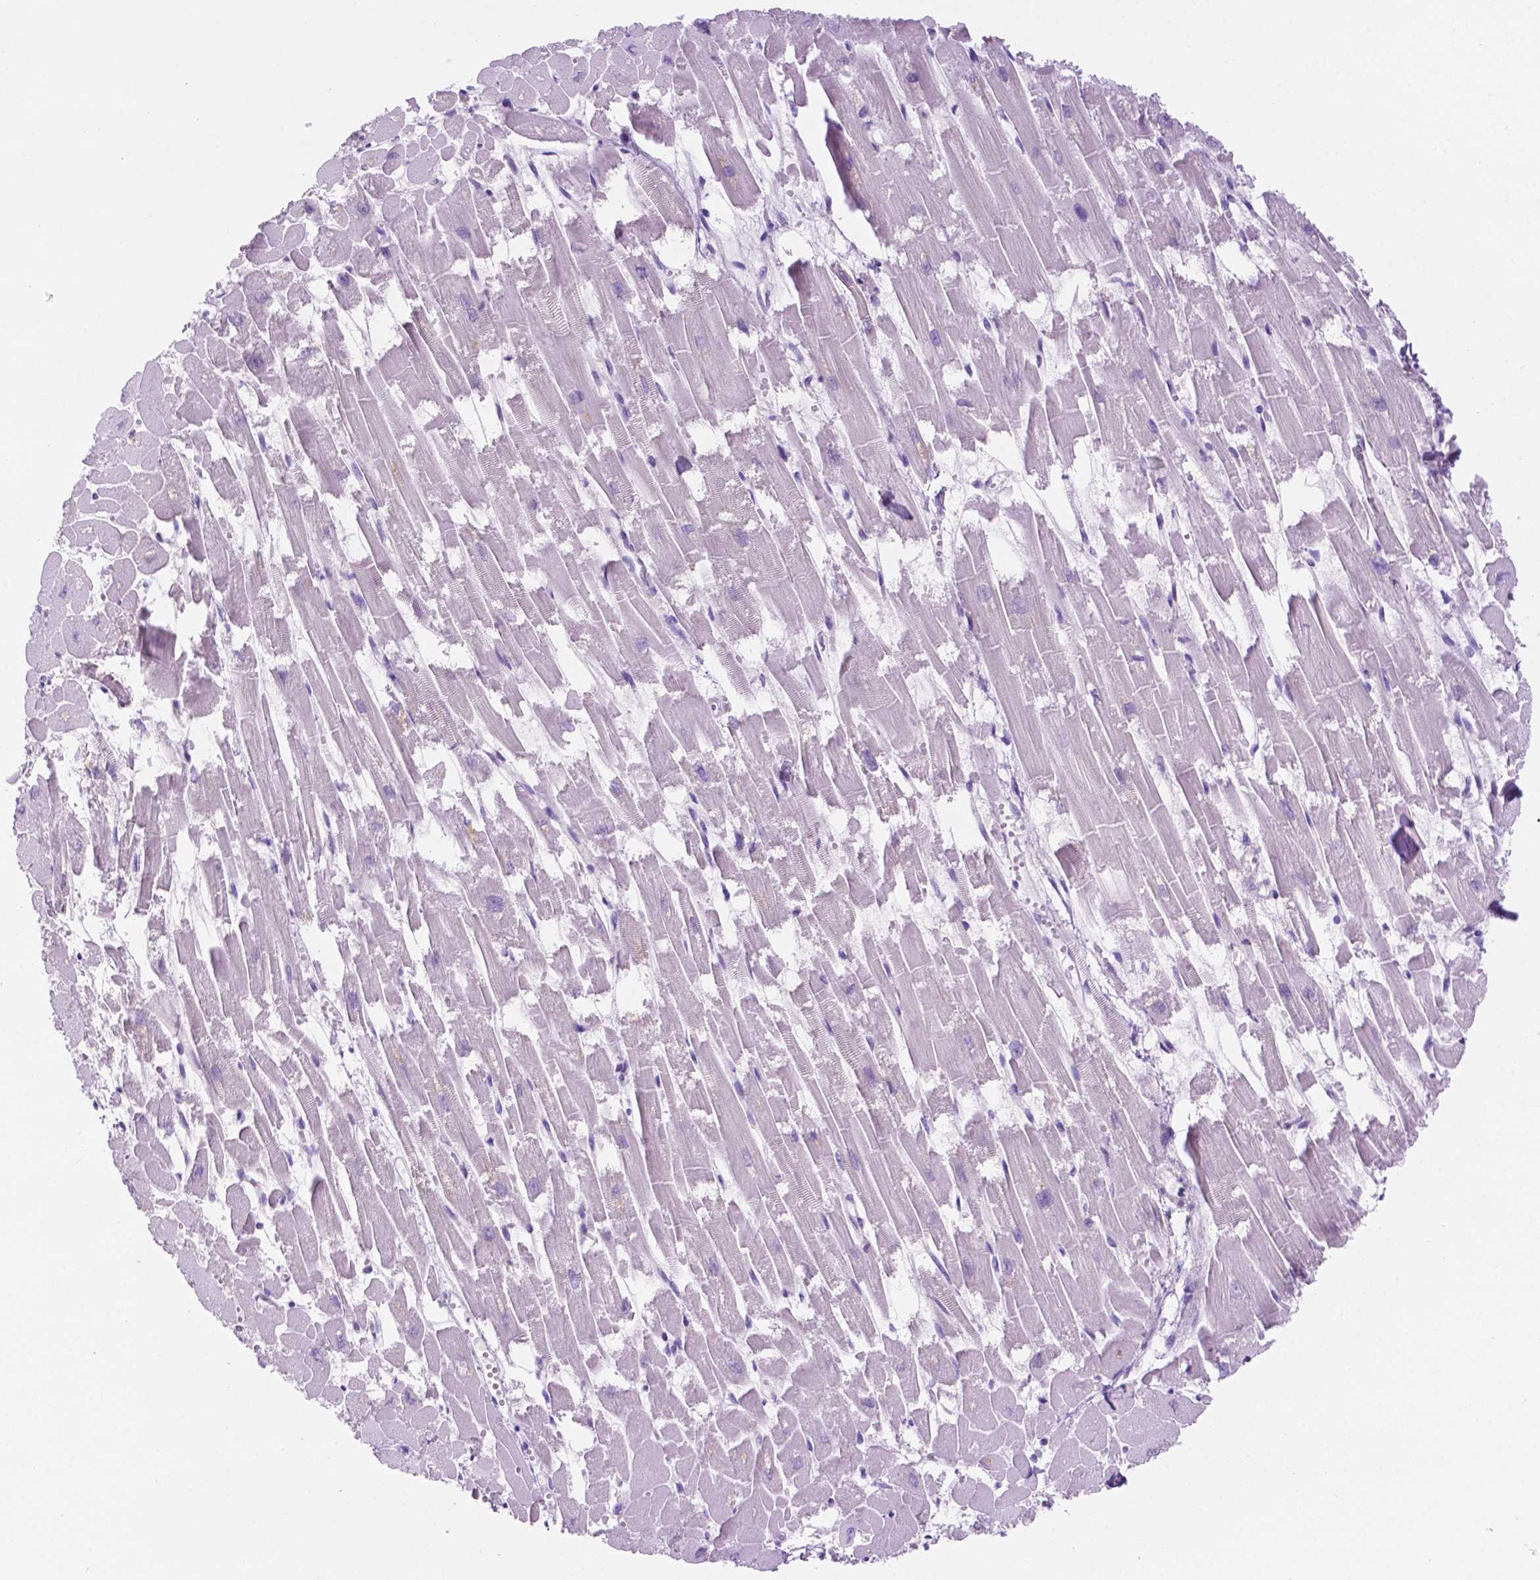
{"staining": {"intensity": "negative", "quantity": "none", "location": "none"}, "tissue": "heart muscle", "cell_type": "Cardiomyocytes", "image_type": "normal", "snomed": [{"axis": "morphology", "description": "Normal tissue, NOS"}, {"axis": "topography", "description": "Heart"}], "caption": "DAB immunohistochemical staining of unremarkable human heart muscle exhibits no significant positivity in cardiomyocytes. (DAB (3,3'-diaminobenzidine) immunohistochemistry (IHC) visualized using brightfield microscopy, high magnification).", "gene": "ACY3", "patient": {"sex": "female", "age": 52}}